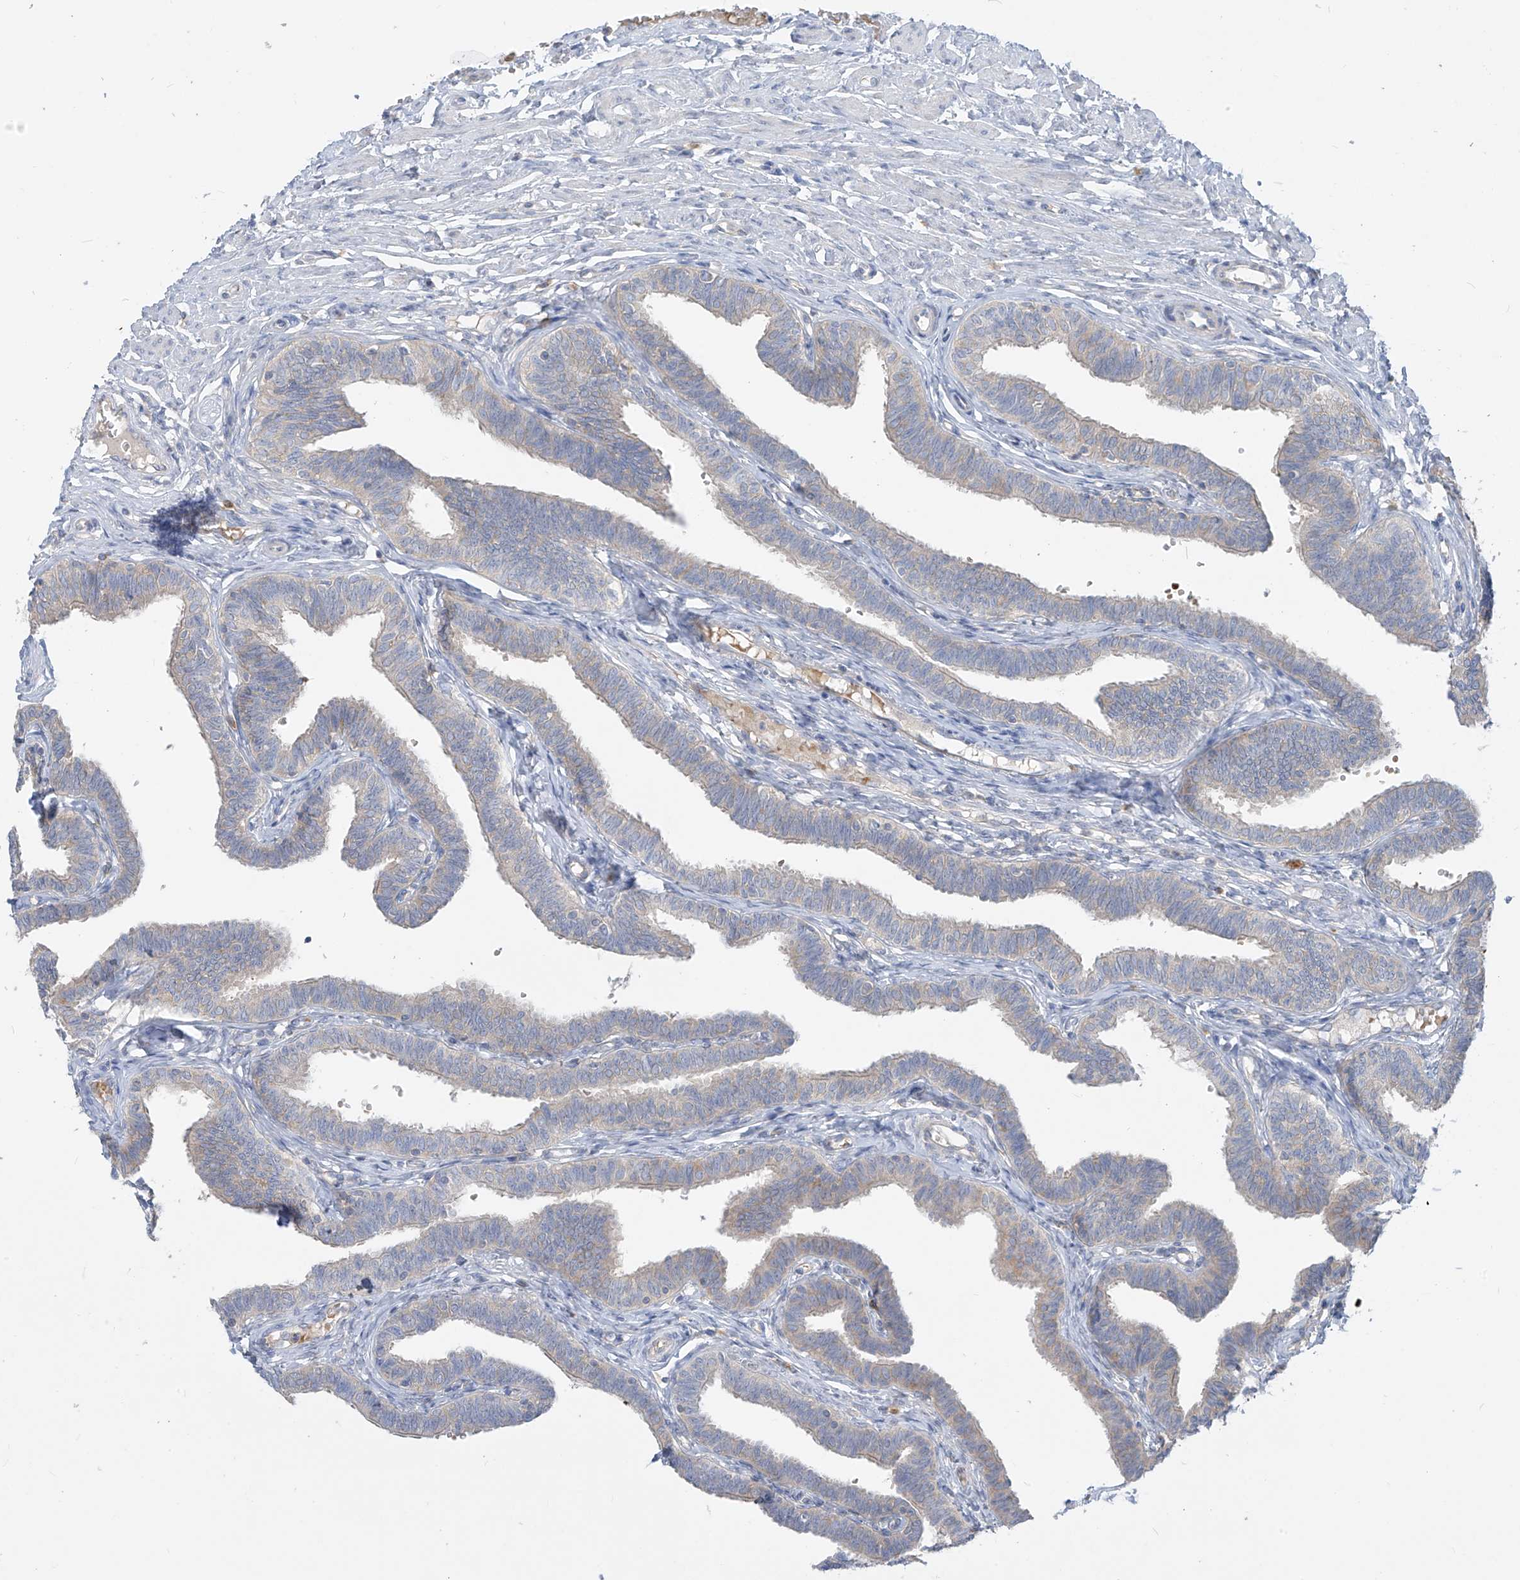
{"staining": {"intensity": "weak", "quantity": "25%-75%", "location": "cytoplasmic/membranous"}, "tissue": "fallopian tube", "cell_type": "Glandular cells", "image_type": "normal", "snomed": [{"axis": "morphology", "description": "Normal tissue, NOS"}, {"axis": "topography", "description": "Fallopian tube"}, {"axis": "topography", "description": "Ovary"}], "caption": "The image reveals staining of normal fallopian tube, revealing weak cytoplasmic/membranous protein positivity (brown color) within glandular cells.", "gene": "DGKQ", "patient": {"sex": "female", "age": 23}}